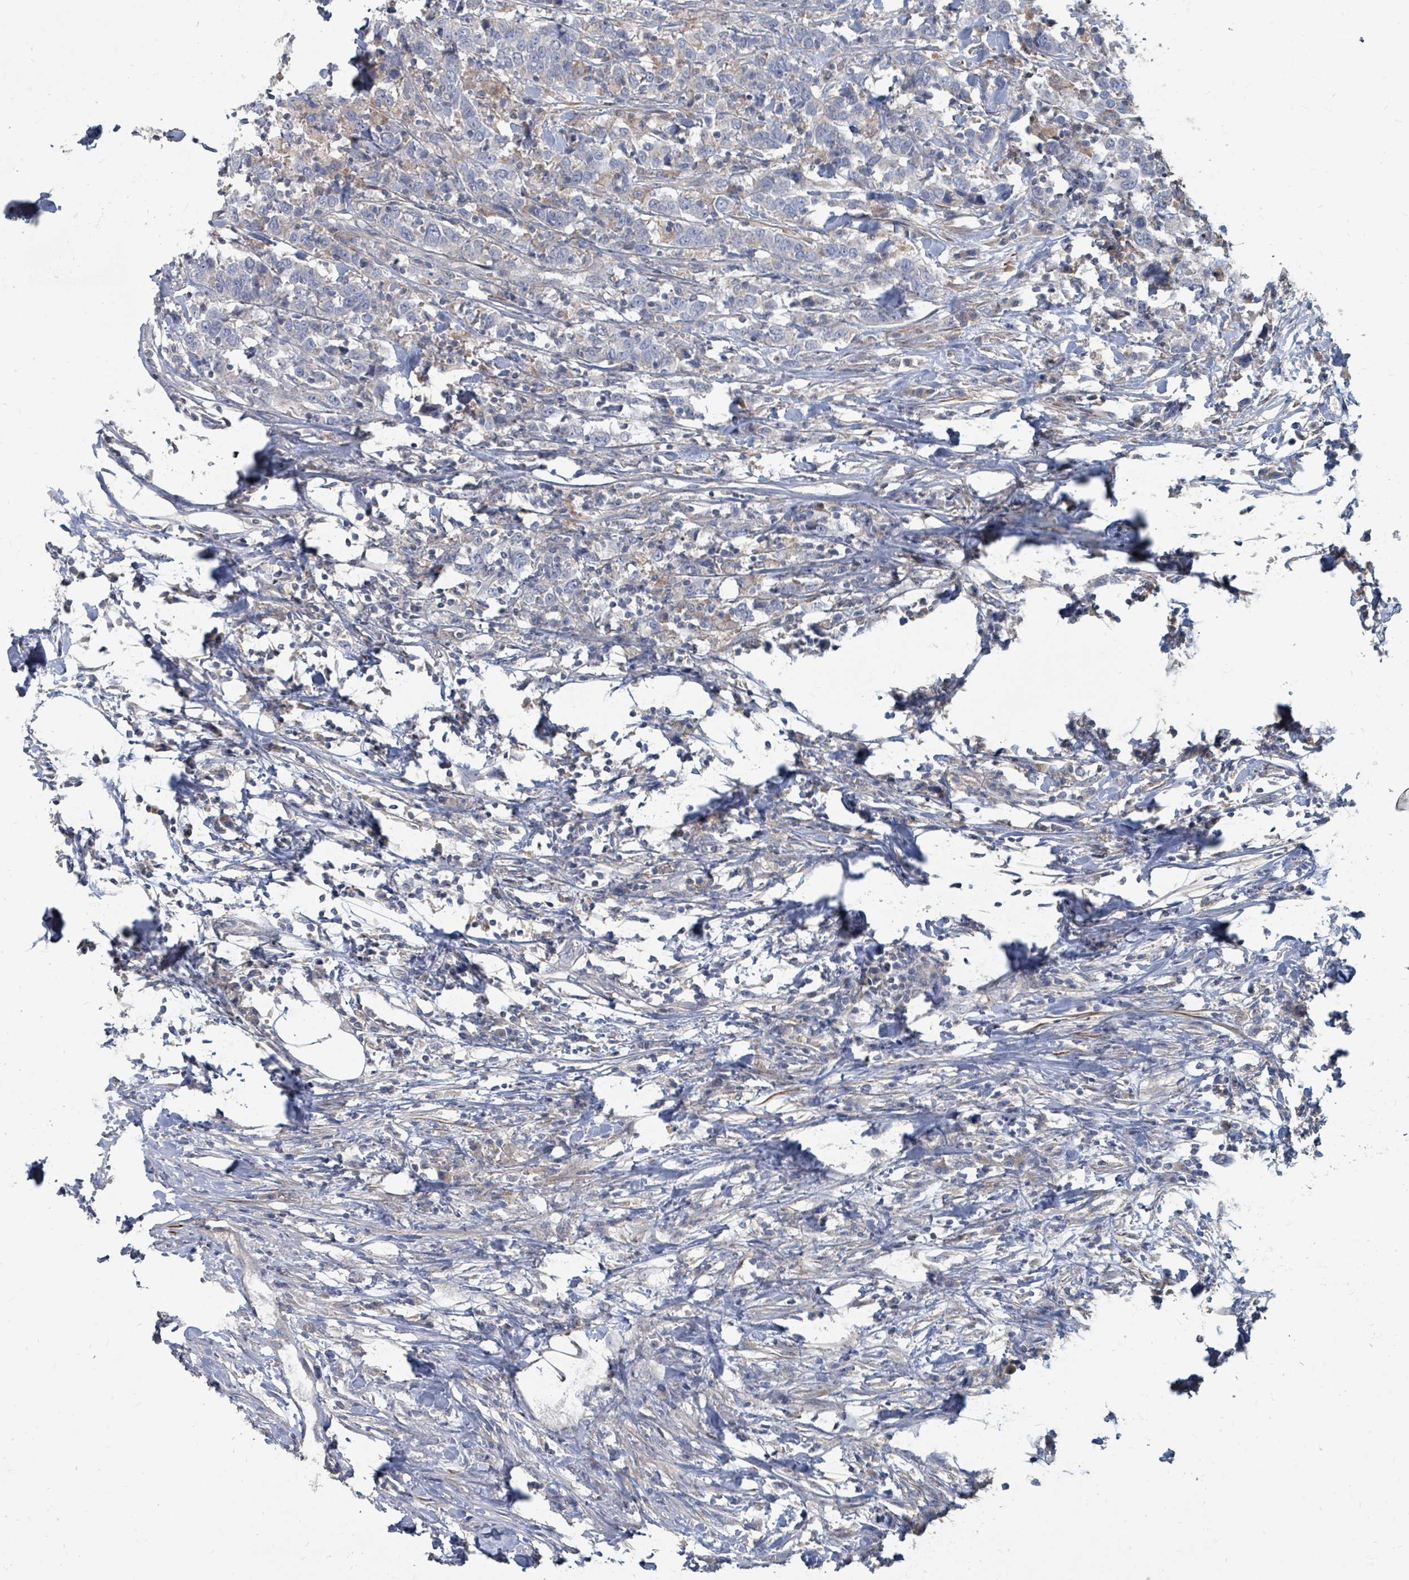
{"staining": {"intensity": "negative", "quantity": "none", "location": "none"}, "tissue": "urothelial cancer", "cell_type": "Tumor cells", "image_type": "cancer", "snomed": [{"axis": "morphology", "description": "Urothelial carcinoma, High grade"}, {"axis": "topography", "description": "Urinary bladder"}], "caption": "This is a photomicrograph of immunohistochemistry (IHC) staining of high-grade urothelial carcinoma, which shows no staining in tumor cells. (DAB immunohistochemistry with hematoxylin counter stain).", "gene": "ARGFX", "patient": {"sex": "male", "age": 61}}